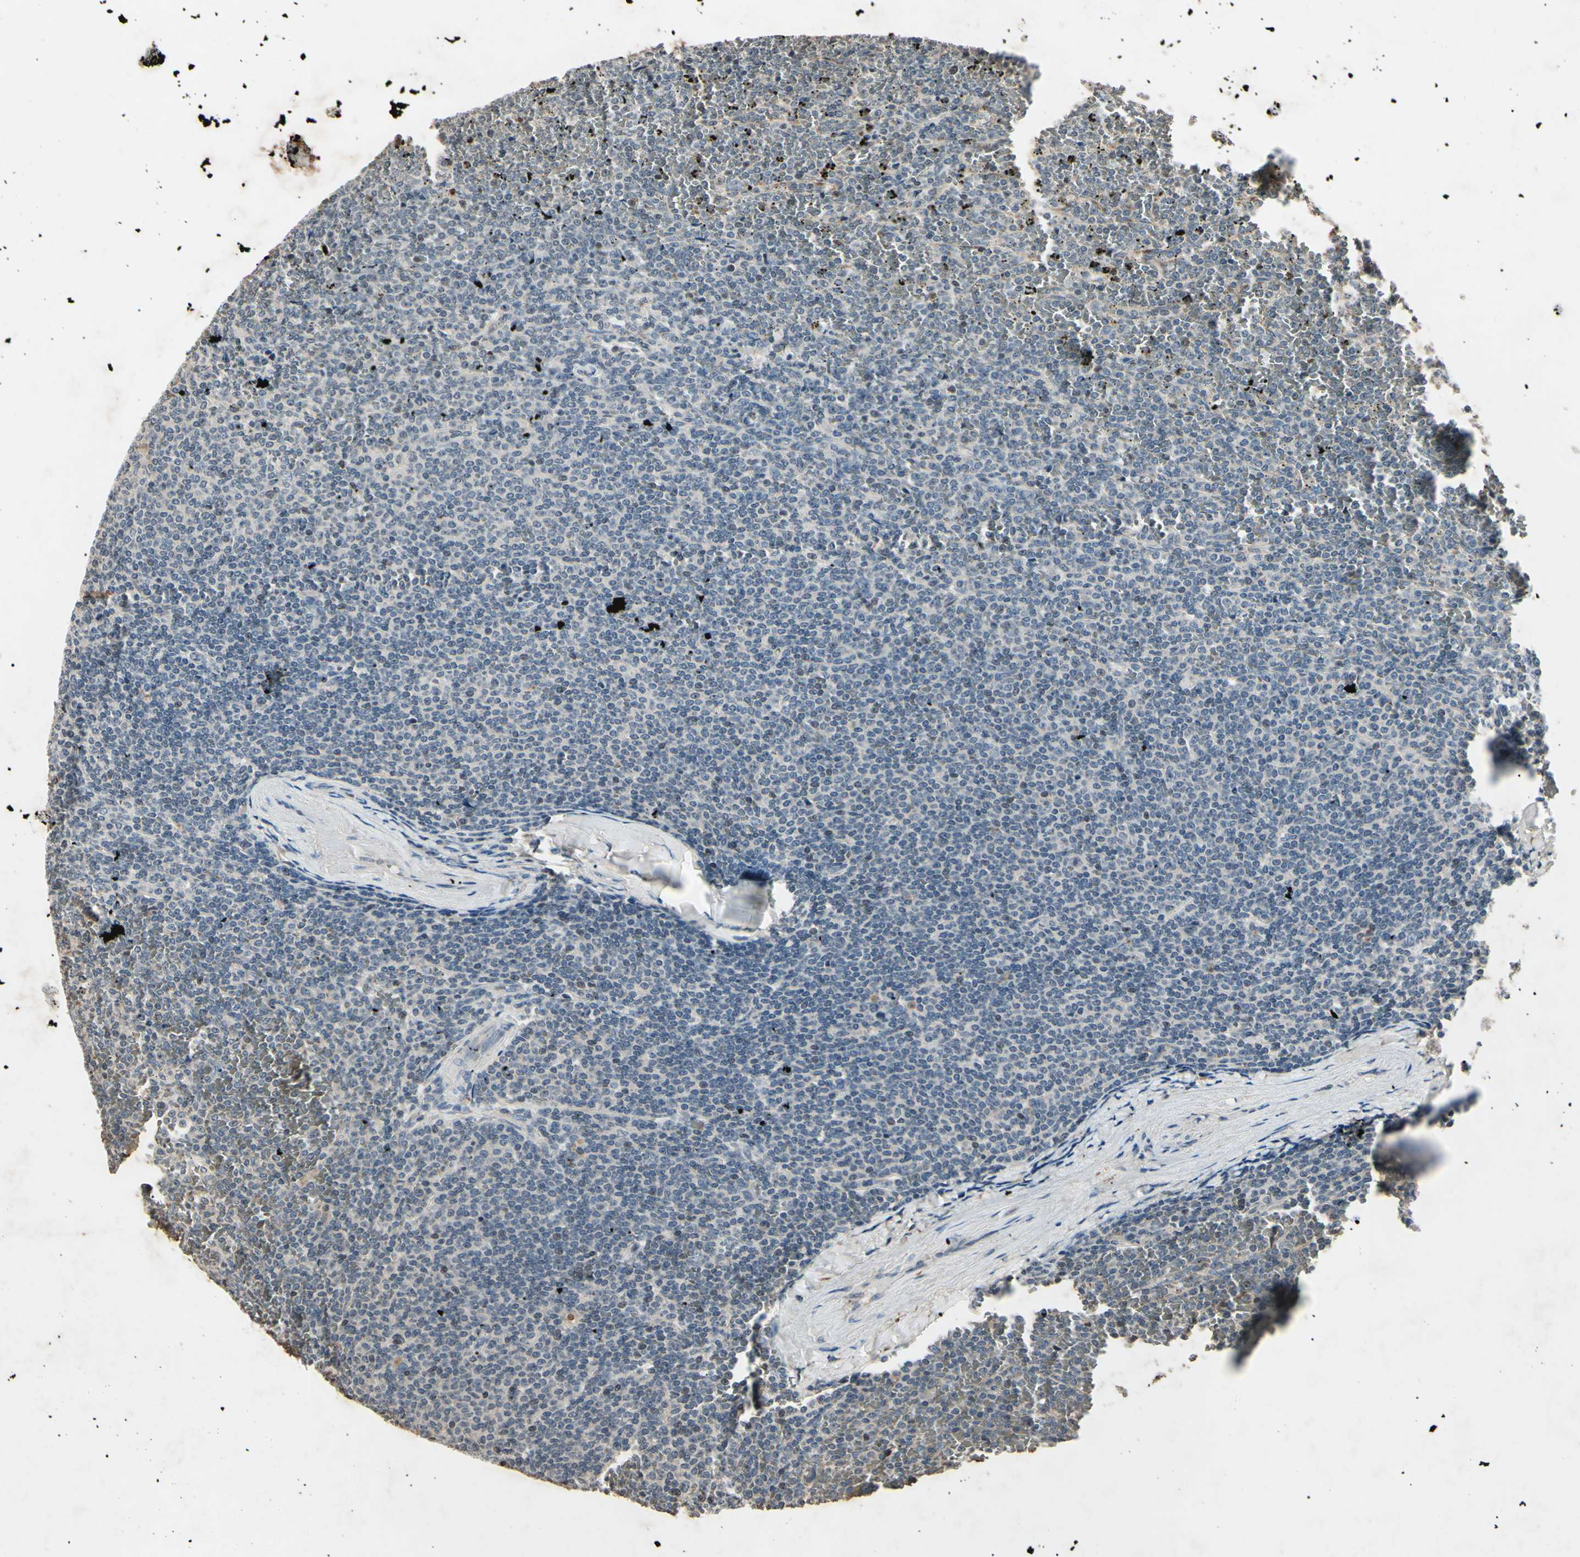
{"staining": {"intensity": "negative", "quantity": "none", "location": "none"}, "tissue": "lymphoma", "cell_type": "Tumor cells", "image_type": "cancer", "snomed": [{"axis": "morphology", "description": "Malignant lymphoma, non-Hodgkin's type, Low grade"}, {"axis": "topography", "description": "Spleen"}], "caption": "High magnification brightfield microscopy of lymphoma stained with DAB (brown) and counterstained with hematoxylin (blue): tumor cells show no significant staining.", "gene": "AEBP1", "patient": {"sex": "female", "age": 77}}